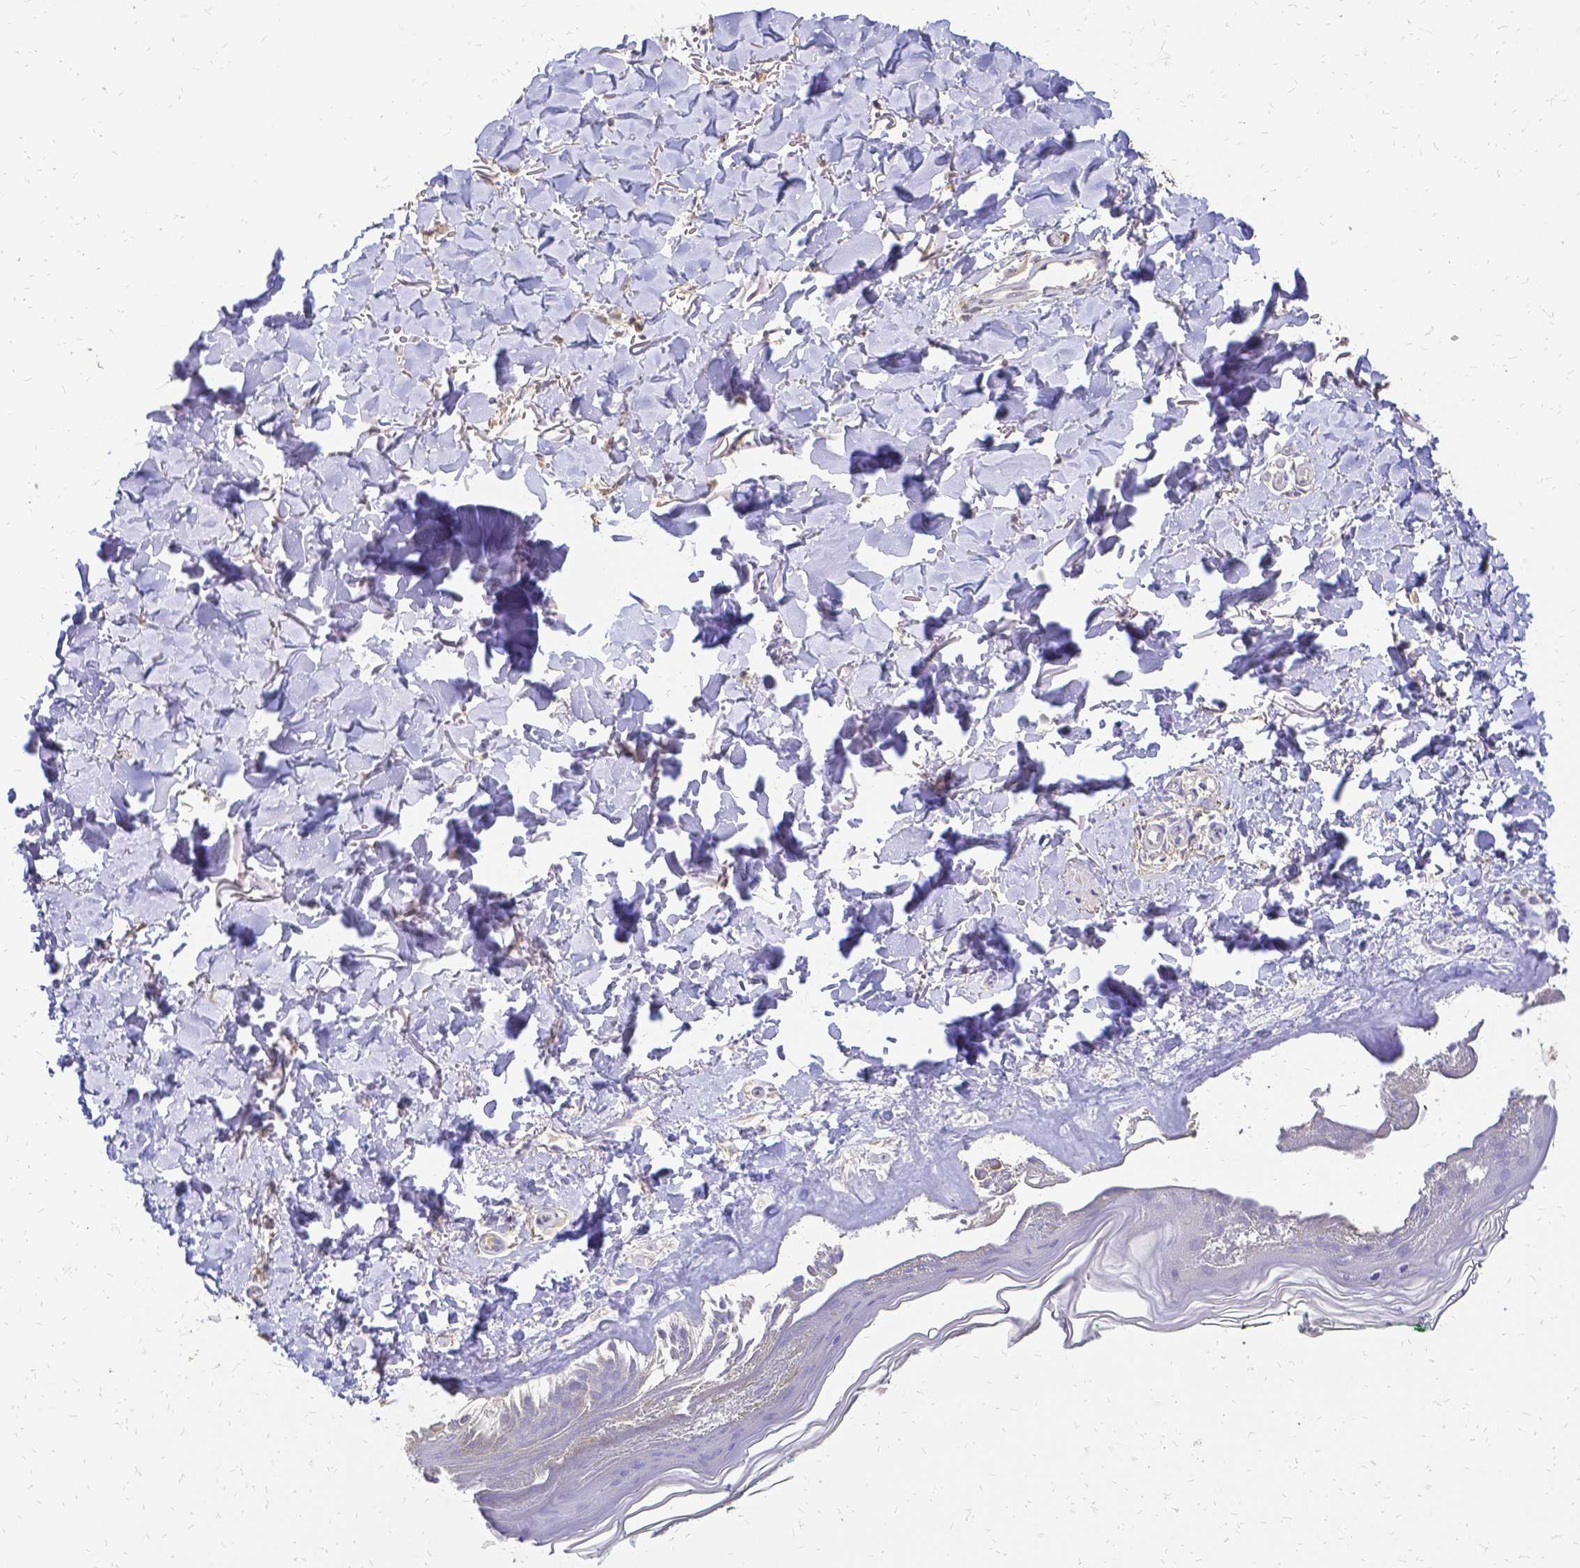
{"staining": {"intensity": "negative", "quantity": "none", "location": "none"}, "tissue": "skin", "cell_type": "Fibroblasts", "image_type": "normal", "snomed": [{"axis": "morphology", "description": "Normal tissue, NOS"}, {"axis": "topography", "description": "Skin"}, {"axis": "topography", "description": "Peripheral nerve tissue"}], "caption": "Protein analysis of normal skin exhibits no significant staining in fibroblasts. The staining is performed using DAB brown chromogen with nuclei counter-stained in using hematoxylin.", "gene": "CIB1", "patient": {"sex": "female", "age": 45}}